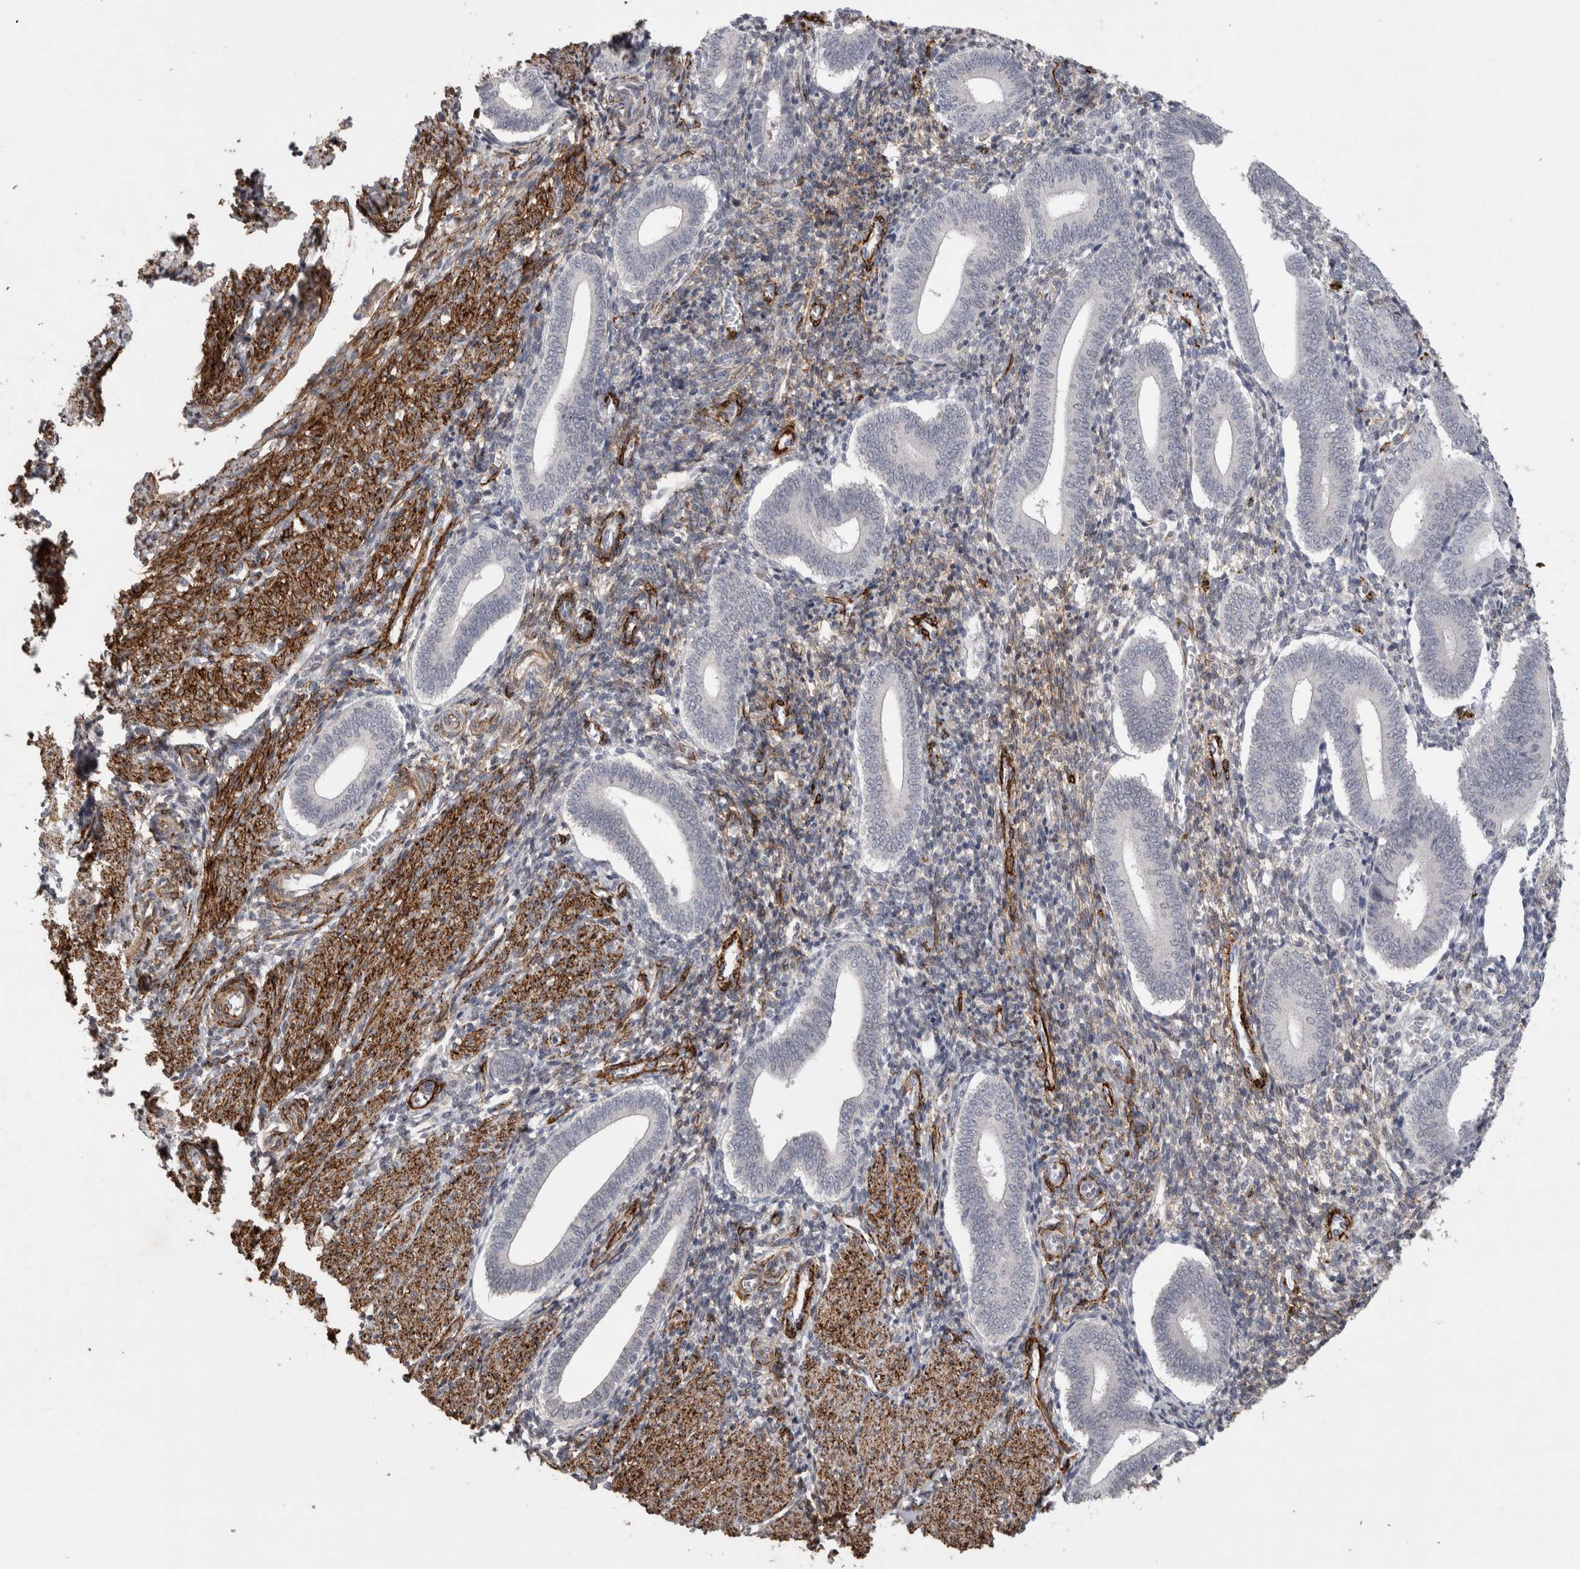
{"staining": {"intensity": "negative", "quantity": "none", "location": "none"}, "tissue": "endometrium", "cell_type": "Cells in endometrial stroma", "image_type": "normal", "snomed": [{"axis": "morphology", "description": "Normal tissue, NOS"}, {"axis": "topography", "description": "Uterus"}, {"axis": "topography", "description": "Endometrium"}], "caption": "High magnification brightfield microscopy of unremarkable endometrium stained with DAB (3,3'-diaminobenzidine) (brown) and counterstained with hematoxylin (blue): cells in endometrial stroma show no significant positivity. (DAB immunohistochemistry (IHC), high magnification).", "gene": "CDH13", "patient": {"sex": "female", "age": 33}}